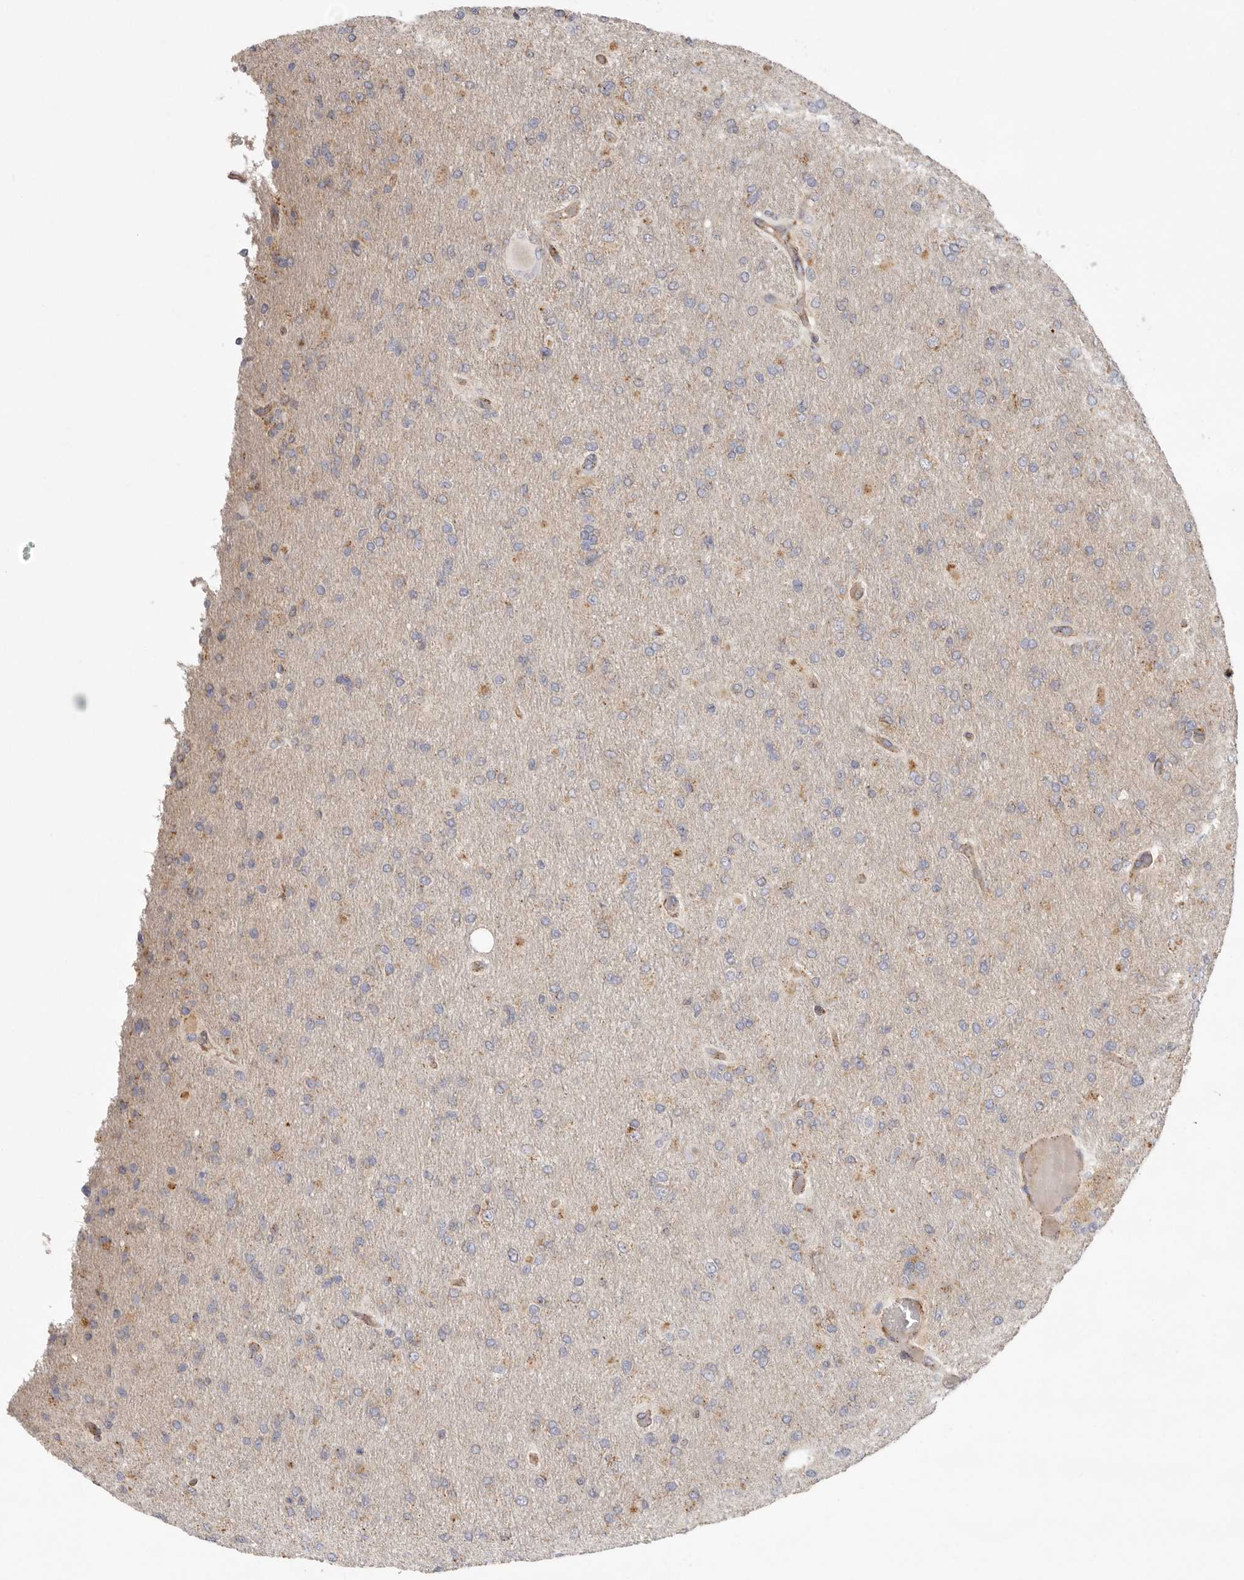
{"staining": {"intensity": "negative", "quantity": "none", "location": "none"}, "tissue": "glioma", "cell_type": "Tumor cells", "image_type": "cancer", "snomed": [{"axis": "morphology", "description": "Glioma, malignant, High grade"}, {"axis": "topography", "description": "Cerebral cortex"}], "caption": "This is an immunohistochemistry (IHC) image of human glioma. There is no staining in tumor cells.", "gene": "GRN", "patient": {"sex": "female", "age": 36}}